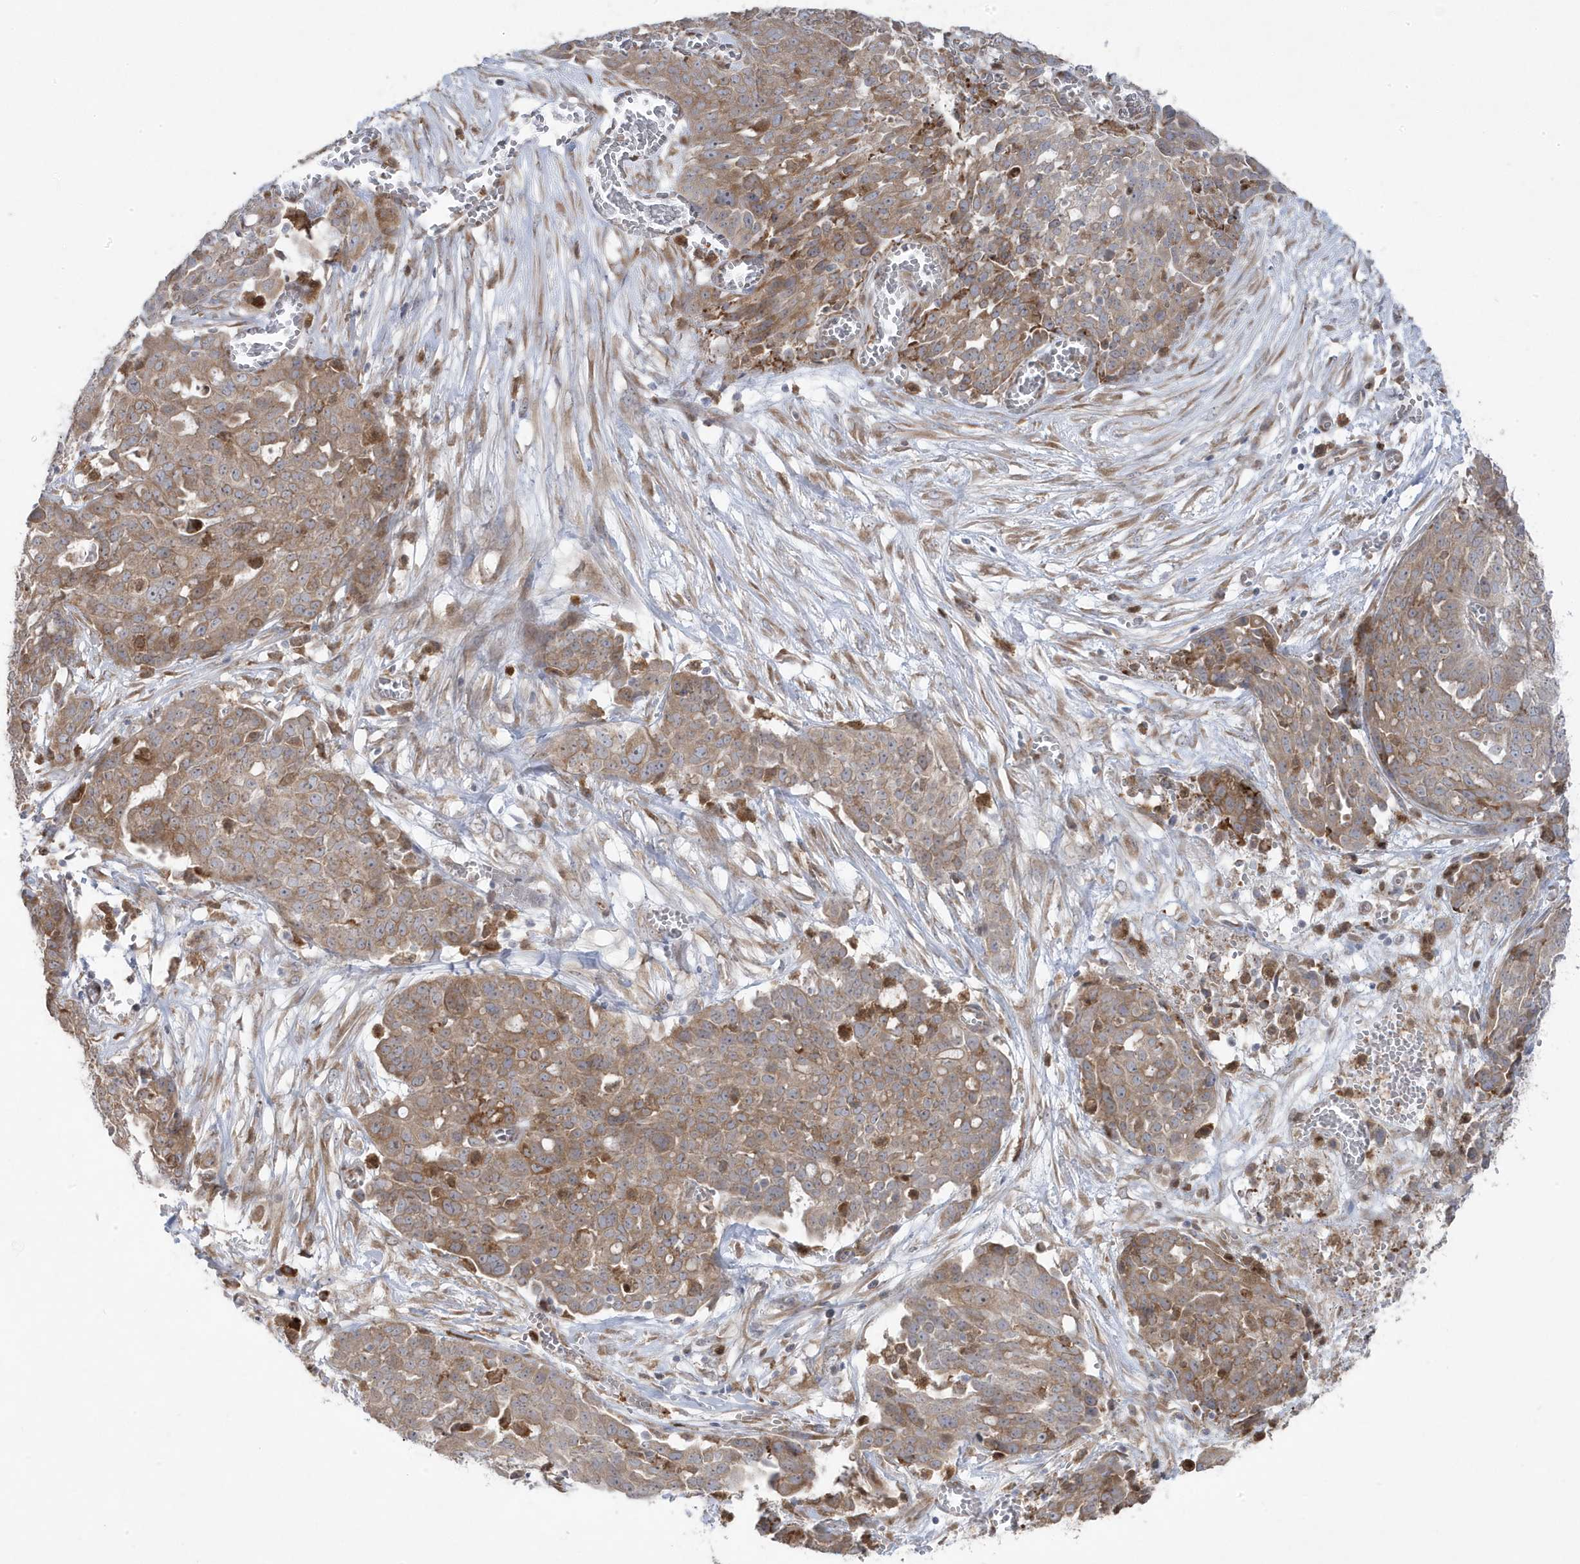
{"staining": {"intensity": "moderate", "quantity": ">75%", "location": "cytoplasmic/membranous"}, "tissue": "ovarian cancer", "cell_type": "Tumor cells", "image_type": "cancer", "snomed": [{"axis": "morphology", "description": "Cystadenocarcinoma, serous, NOS"}, {"axis": "topography", "description": "Soft tissue"}, {"axis": "topography", "description": "Ovary"}], "caption": "Immunohistochemistry (IHC) staining of ovarian serous cystadenocarcinoma, which displays medium levels of moderate cytoplasmic/membranous staining in approximately >75% of tumor cells indicating moderate cytoplasmic/membranous protein expression. The staining was performed using DAB (3,3'-diaminobenzidine) (brown) for protein detection and nuclei were counterstained in hematoxylin (blue).", "gene": "ZNF654", "patient": {"sex": "female", "age": 57}}